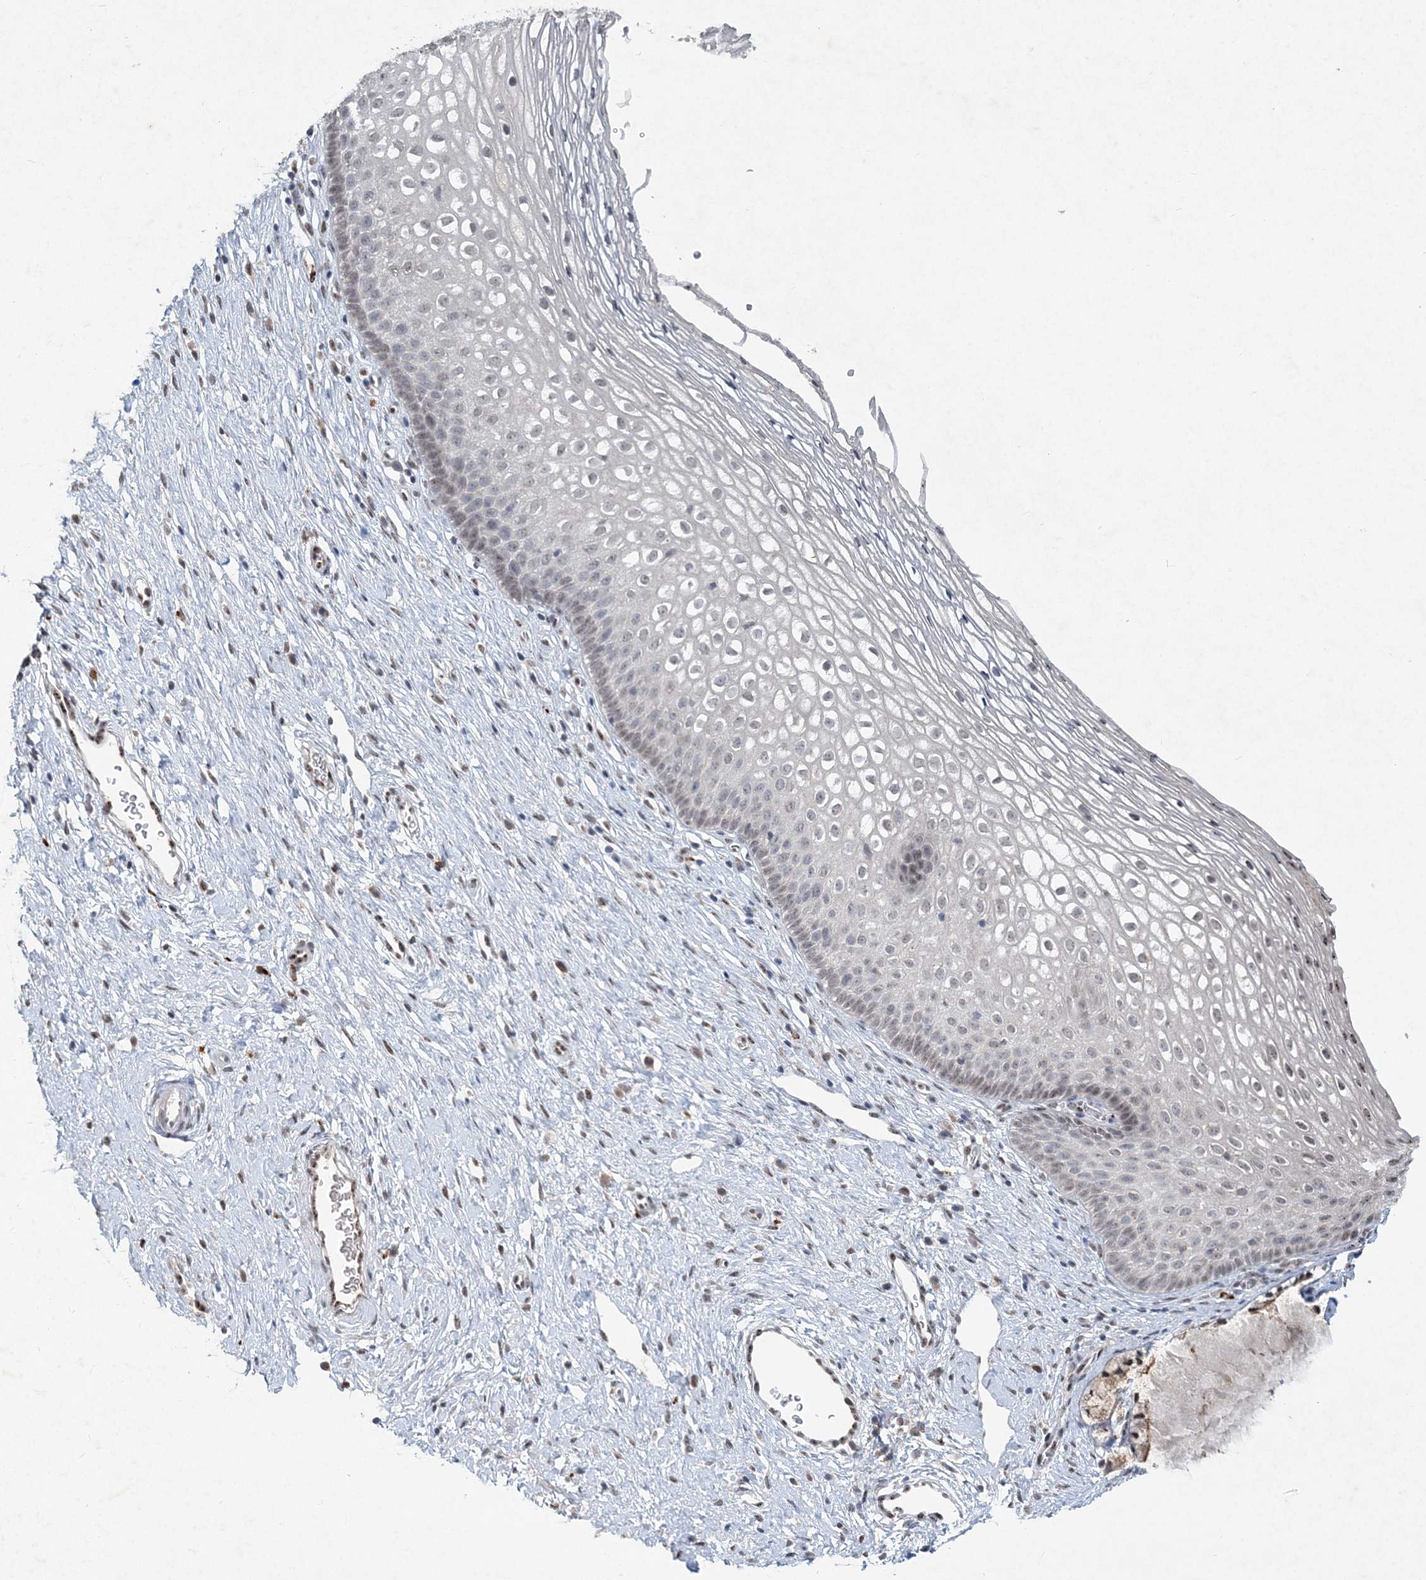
{"staining": {"intensity": "weak", "quantity": ">75%", "location": "cytoplasmic/membranous"}, "tissue": "cervix", "cell_type": "Glandular cells", "image_type": "normal", "snomed": [{"axis": "morphology", "description": "Normal tissue, NOS"}, {"axis": "topography", "description": "Cervix"}], "caption": "Protein staining of benign cervix displays weak cytoplasmic/membranous positivity in about >75% of glandular cells. (Stains: DAB in brown, nuclei in blue, Microscopy: brightfield microscopy at high magnification).", "gene": "GIN1", "patient": {"sex": "female", "age": 27}}